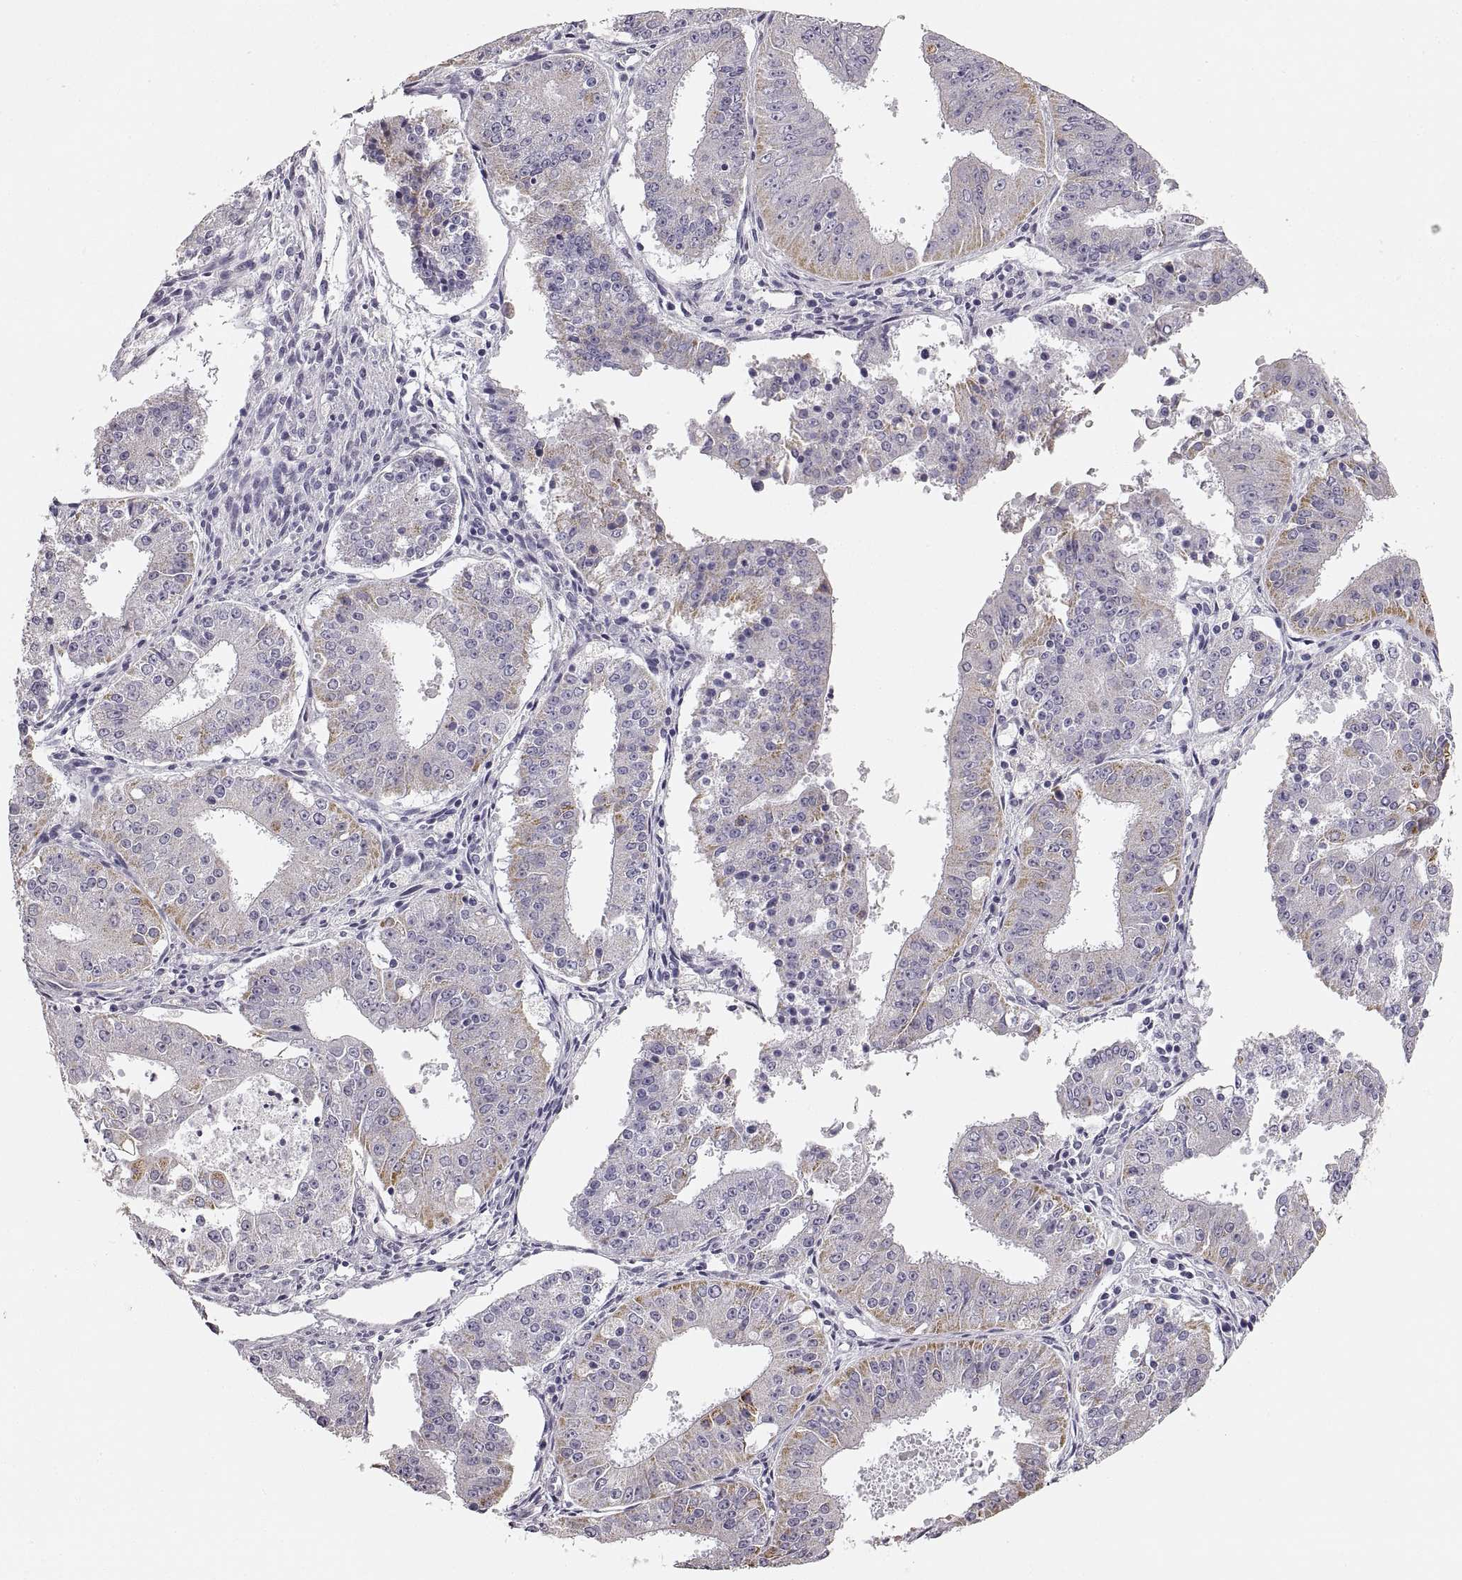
{"staining": {"intensity": "moderate", "quantity": "<25%", "location": "cytoplasmic/membranous"}, "tissue": "ovarian cancer", "cell_type": "Tumor cells", "image_type": "cancer", "snomed": [{"axis": "morphology", "description": "Carcinoma, endometroid"}, {"axis": "topography", "description": "Ovary"}], "caption": "Immunohistochemistry (IHC) micrograph of ovarian cancer (endometroid carcinoma) stained for a protein (brown), which exhibits low levels of moderate cytoplasmic/membranous staining in approximately <25% of tumor cells.", "gene": "RDH13", "patient": {"sex": "female", "age": 42}}